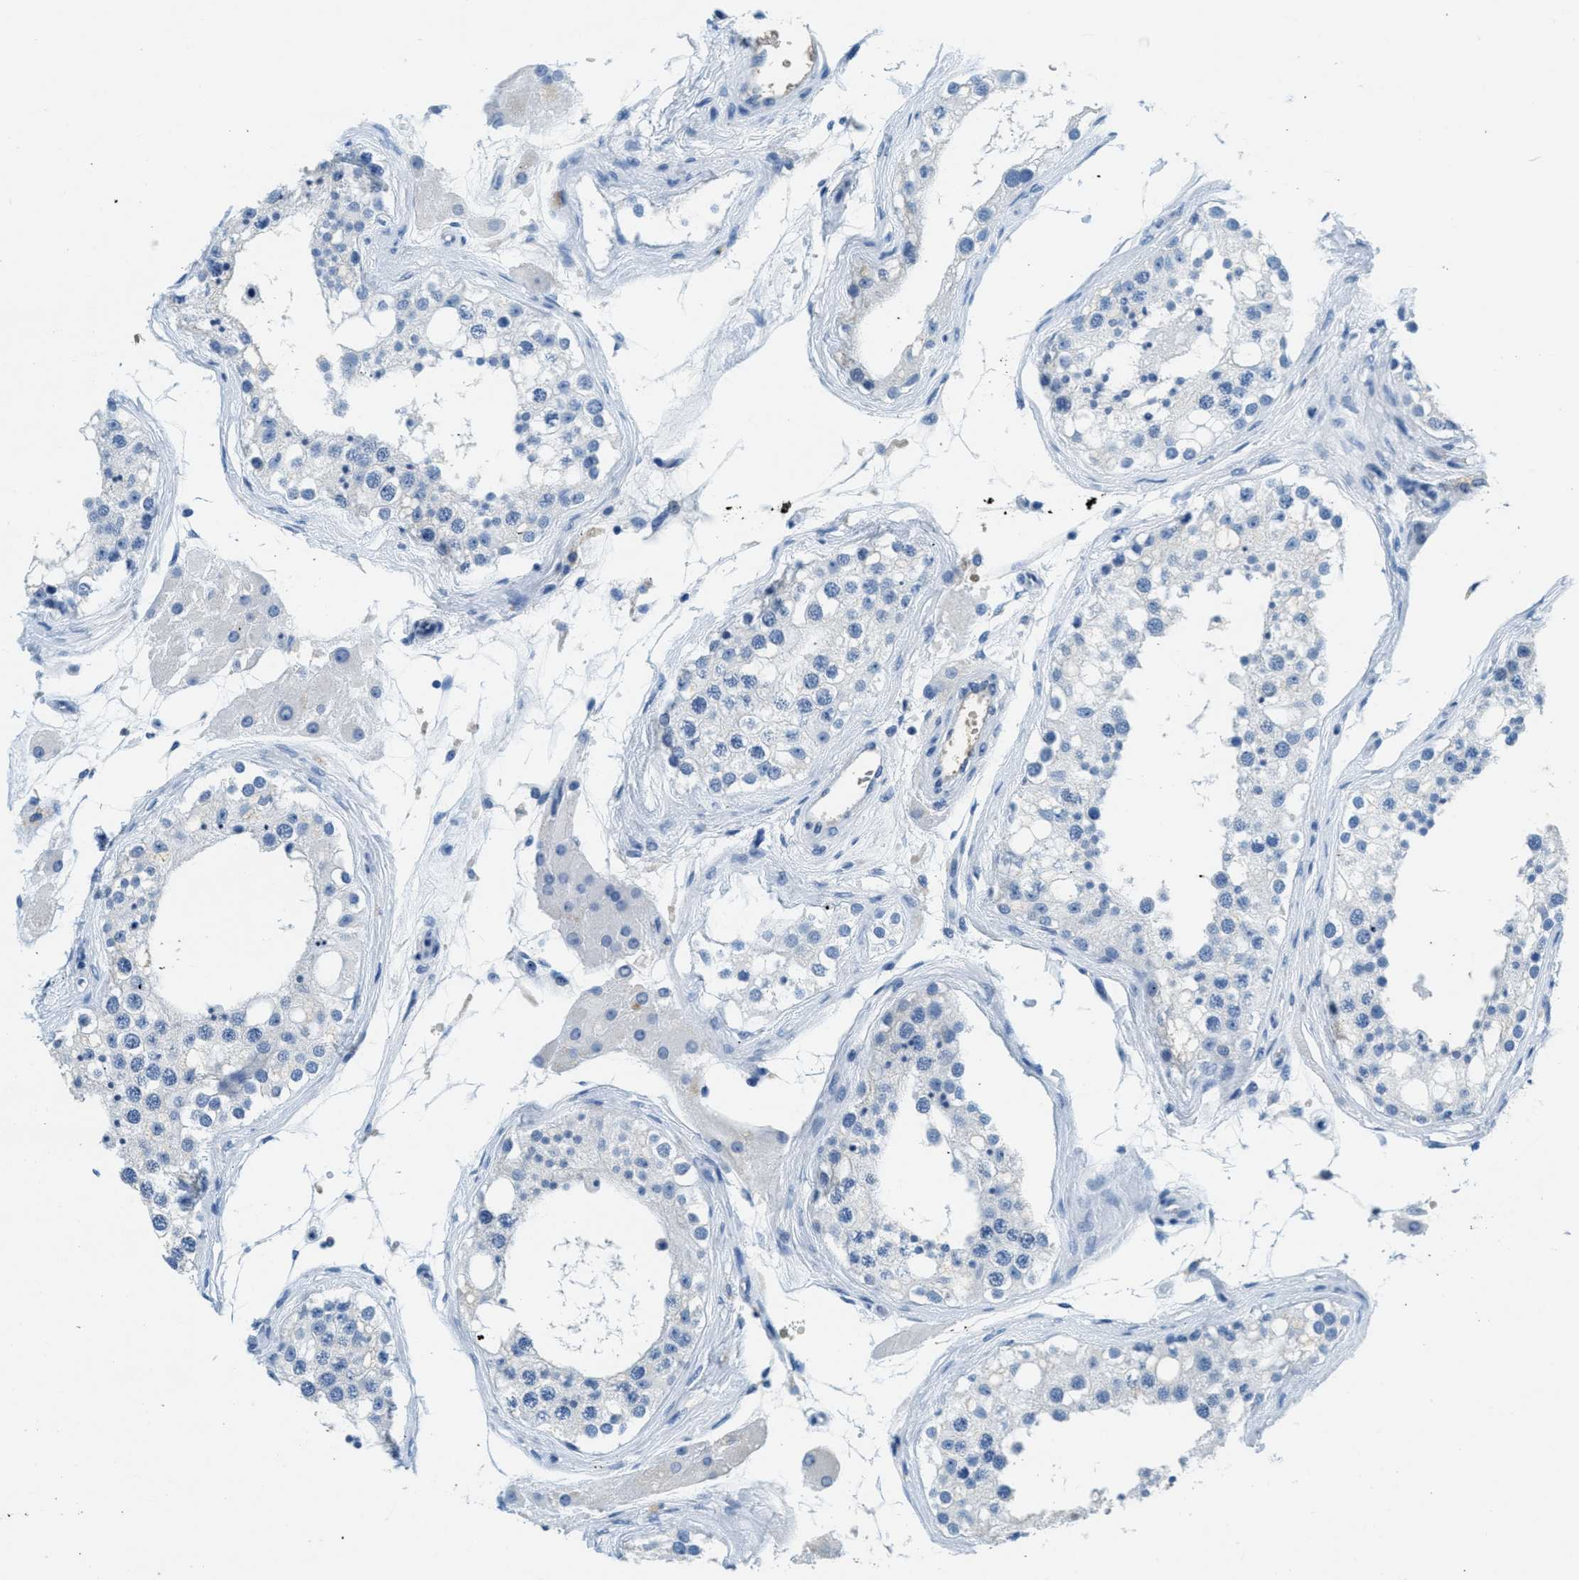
{"staining": {"intensity": "negative", "quantity": "none", "location": "none"}, "tissue": "testis", "cell_type": "Cells in seminiferous ducts", "image_type": "normal", "snomed": [{"axis": "morphology", "description": "Normal tissue, NOS"}, {"axis": "topography", "description": "Testis"}], "caption": "Micrograph shows no significant protein positivity in cells in seminiferous ducts of unremarkable testis.", "gene": "A2M", "patient": {"sex": "male", "age": 68}}